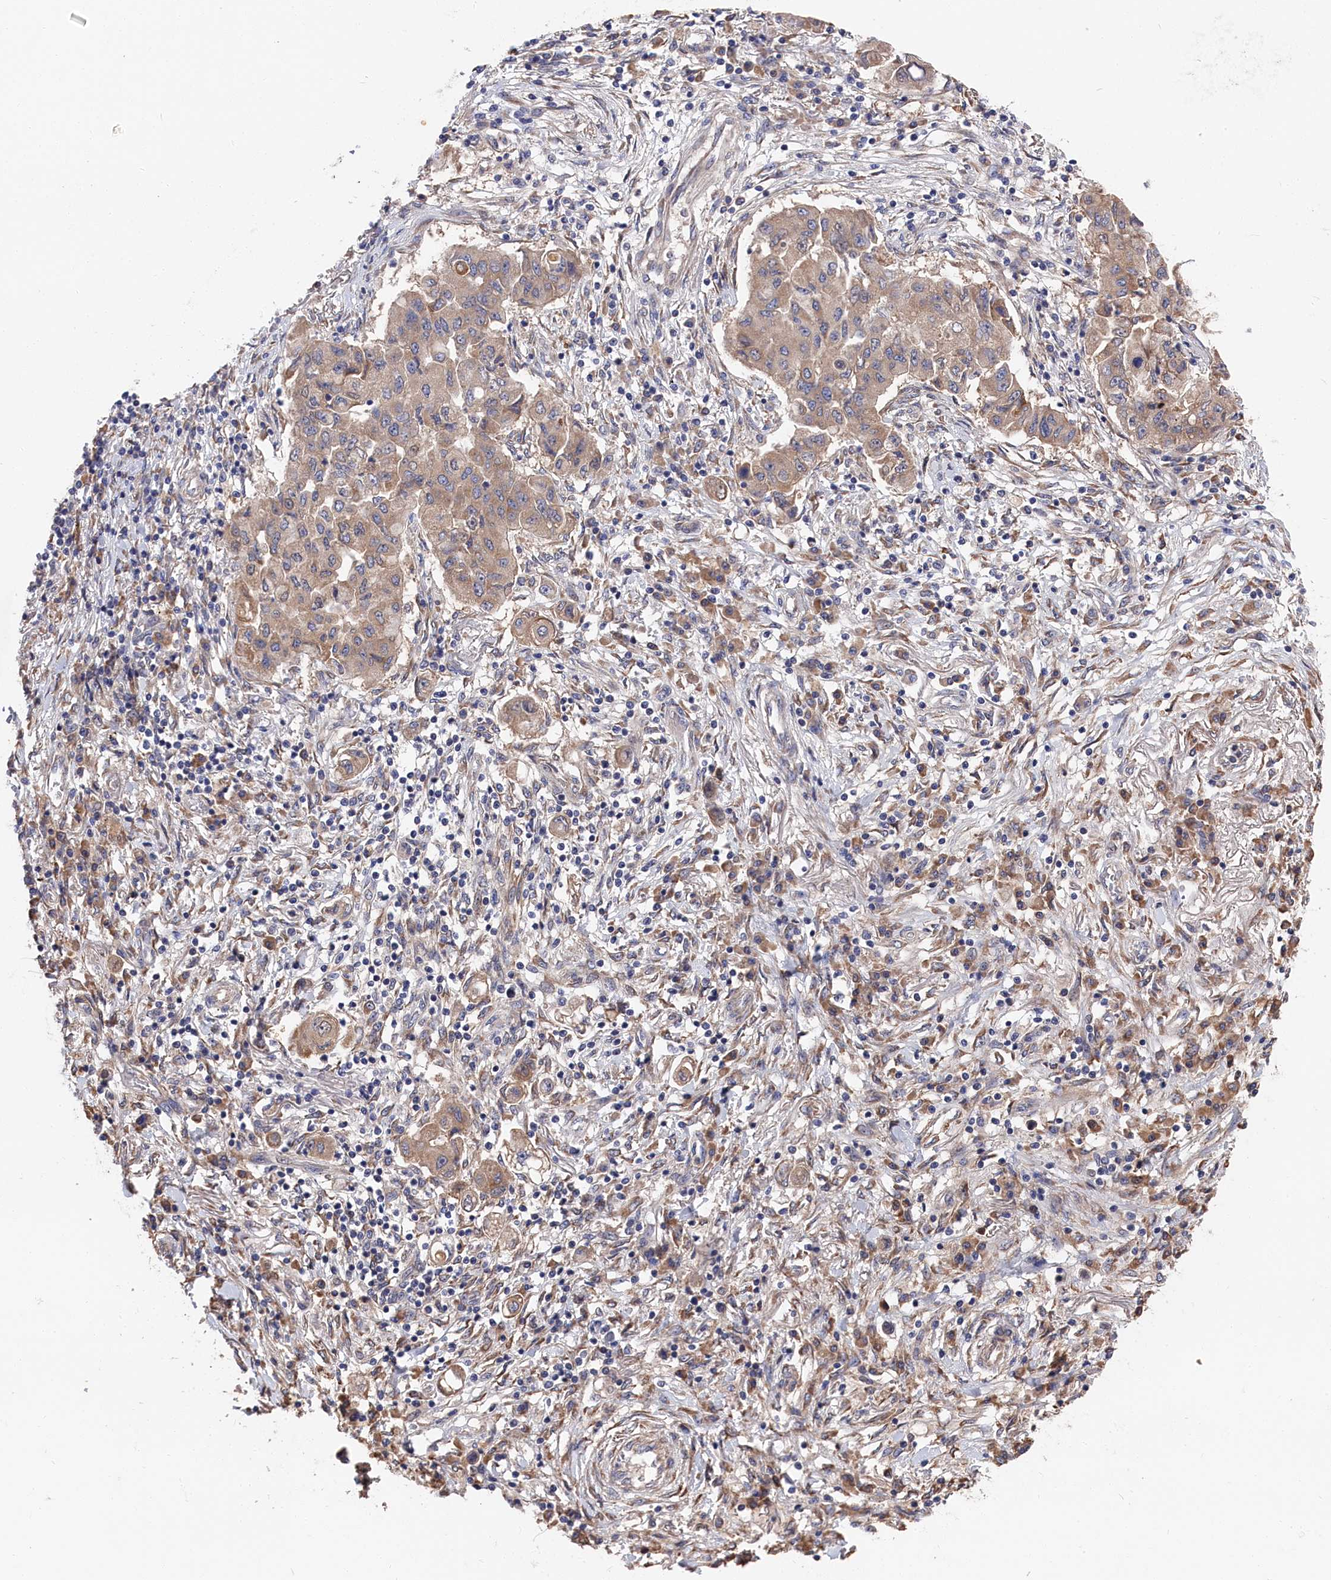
{"staining": {"intensity": "weak", "quantity": "25%-75%", "location": "cytoplasmic/membranous"}, "tissue": "lung cancer", "cell_type": "Tumor cells", "image_type": "cancer", "snomed": [{"axis": "morphology", "description": "Squamous cell carcinoma, NOS"}, {"axis": "topography", "description": "Lung"}], "caption": "Lung cancer stained with a protein marker reveals weak staining in tumor cells.", "gene": "CYB5D2", "patient": {"sex": "male", "age": 74}}